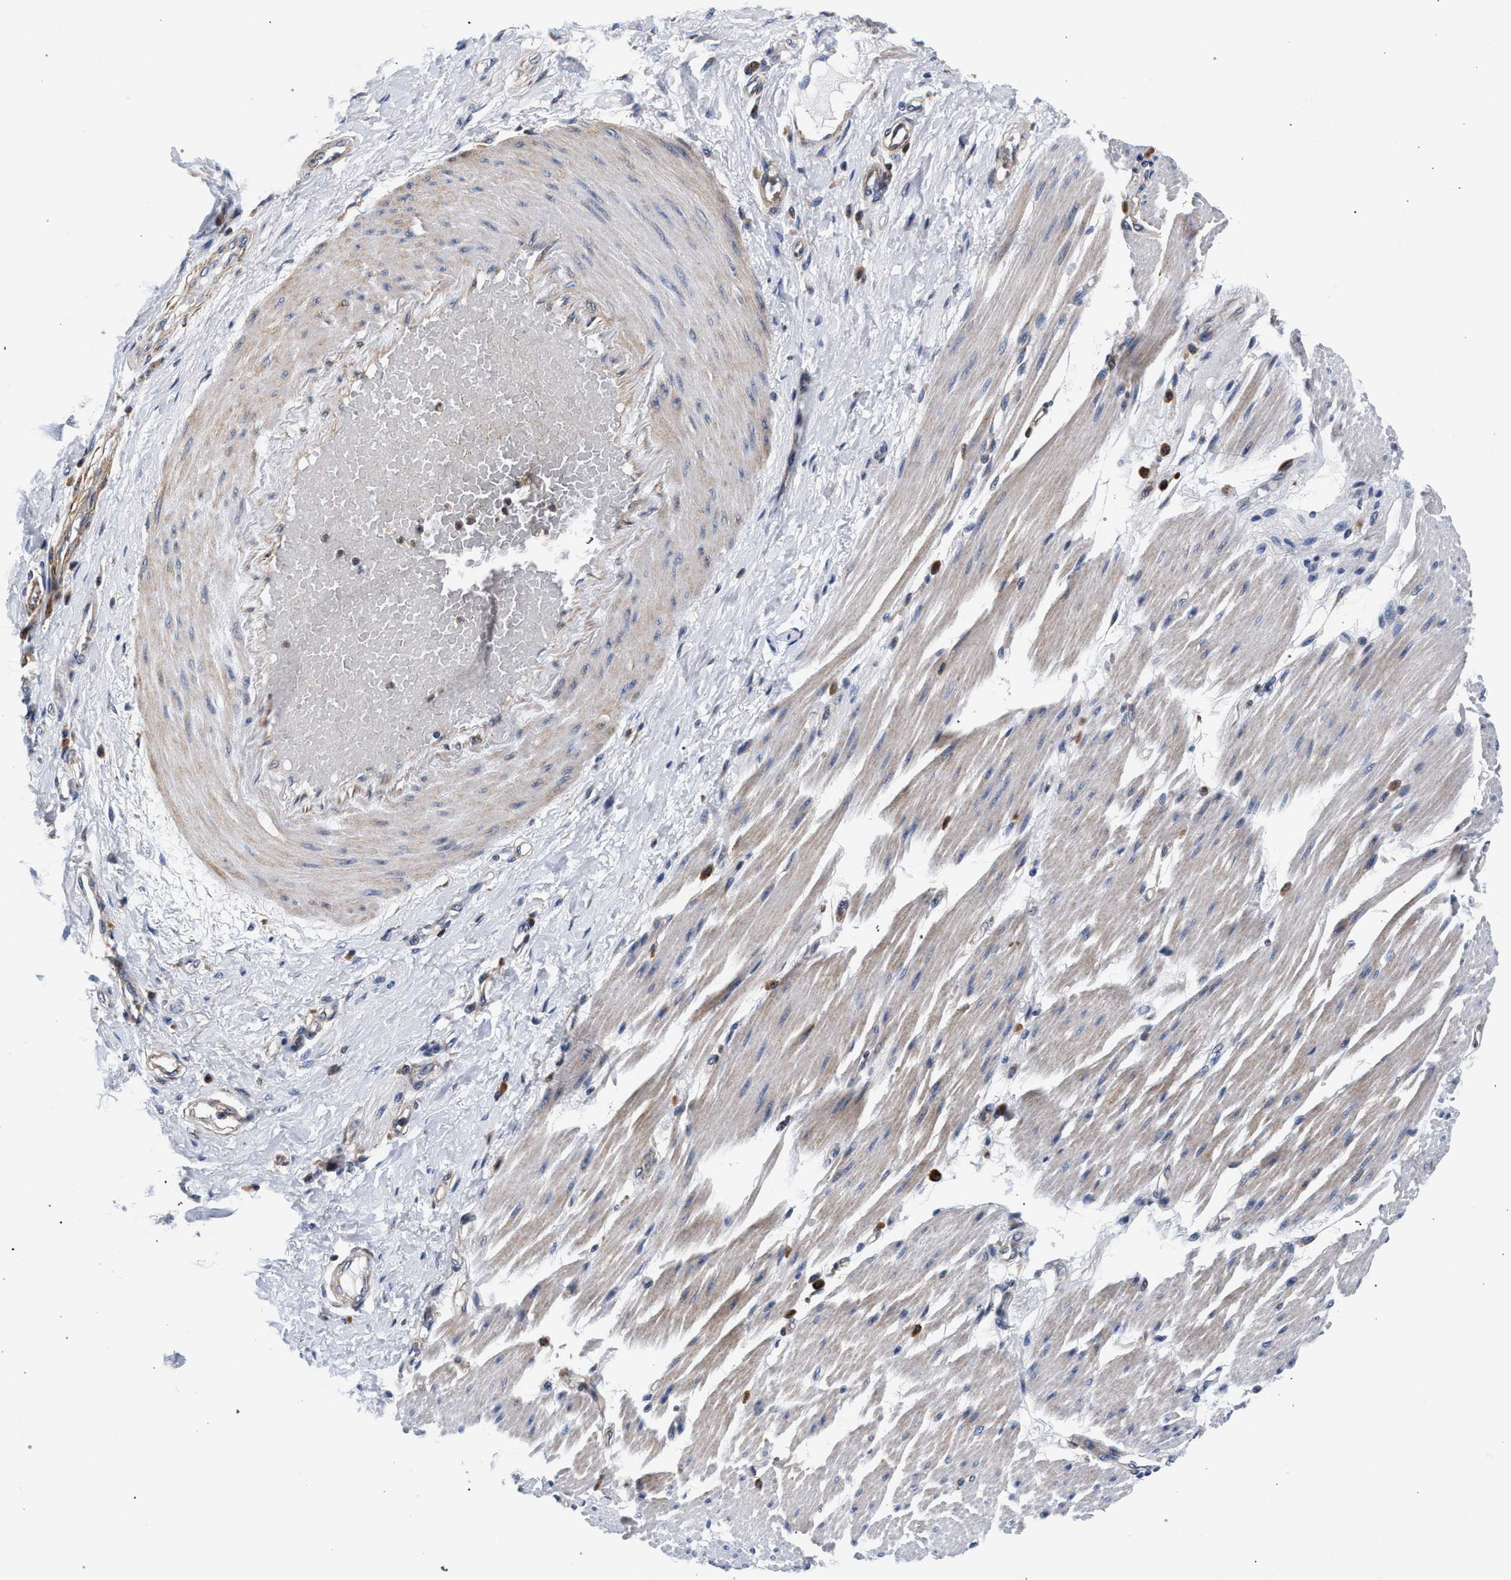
{"staining": {"intensity": "negative", "quantity": "none", "location": "none"}, "tissue": "adipose tissue", "cell_type": "Adipocytes", "image_type": "normal", "snomed": [{"axis": "morphology", "description": "Normal tissue, NOS"}, {"axis": "morphology", "description": "Adenocarcinoma, NOS"}, {"axis": "topography", "description": "Esophagus"}], "caption": "The histopathology image shows no staining of adipocytes in benign adipose tissue.", "gene": "LASP1", "patient": {"sex": "male", "age": 62}}